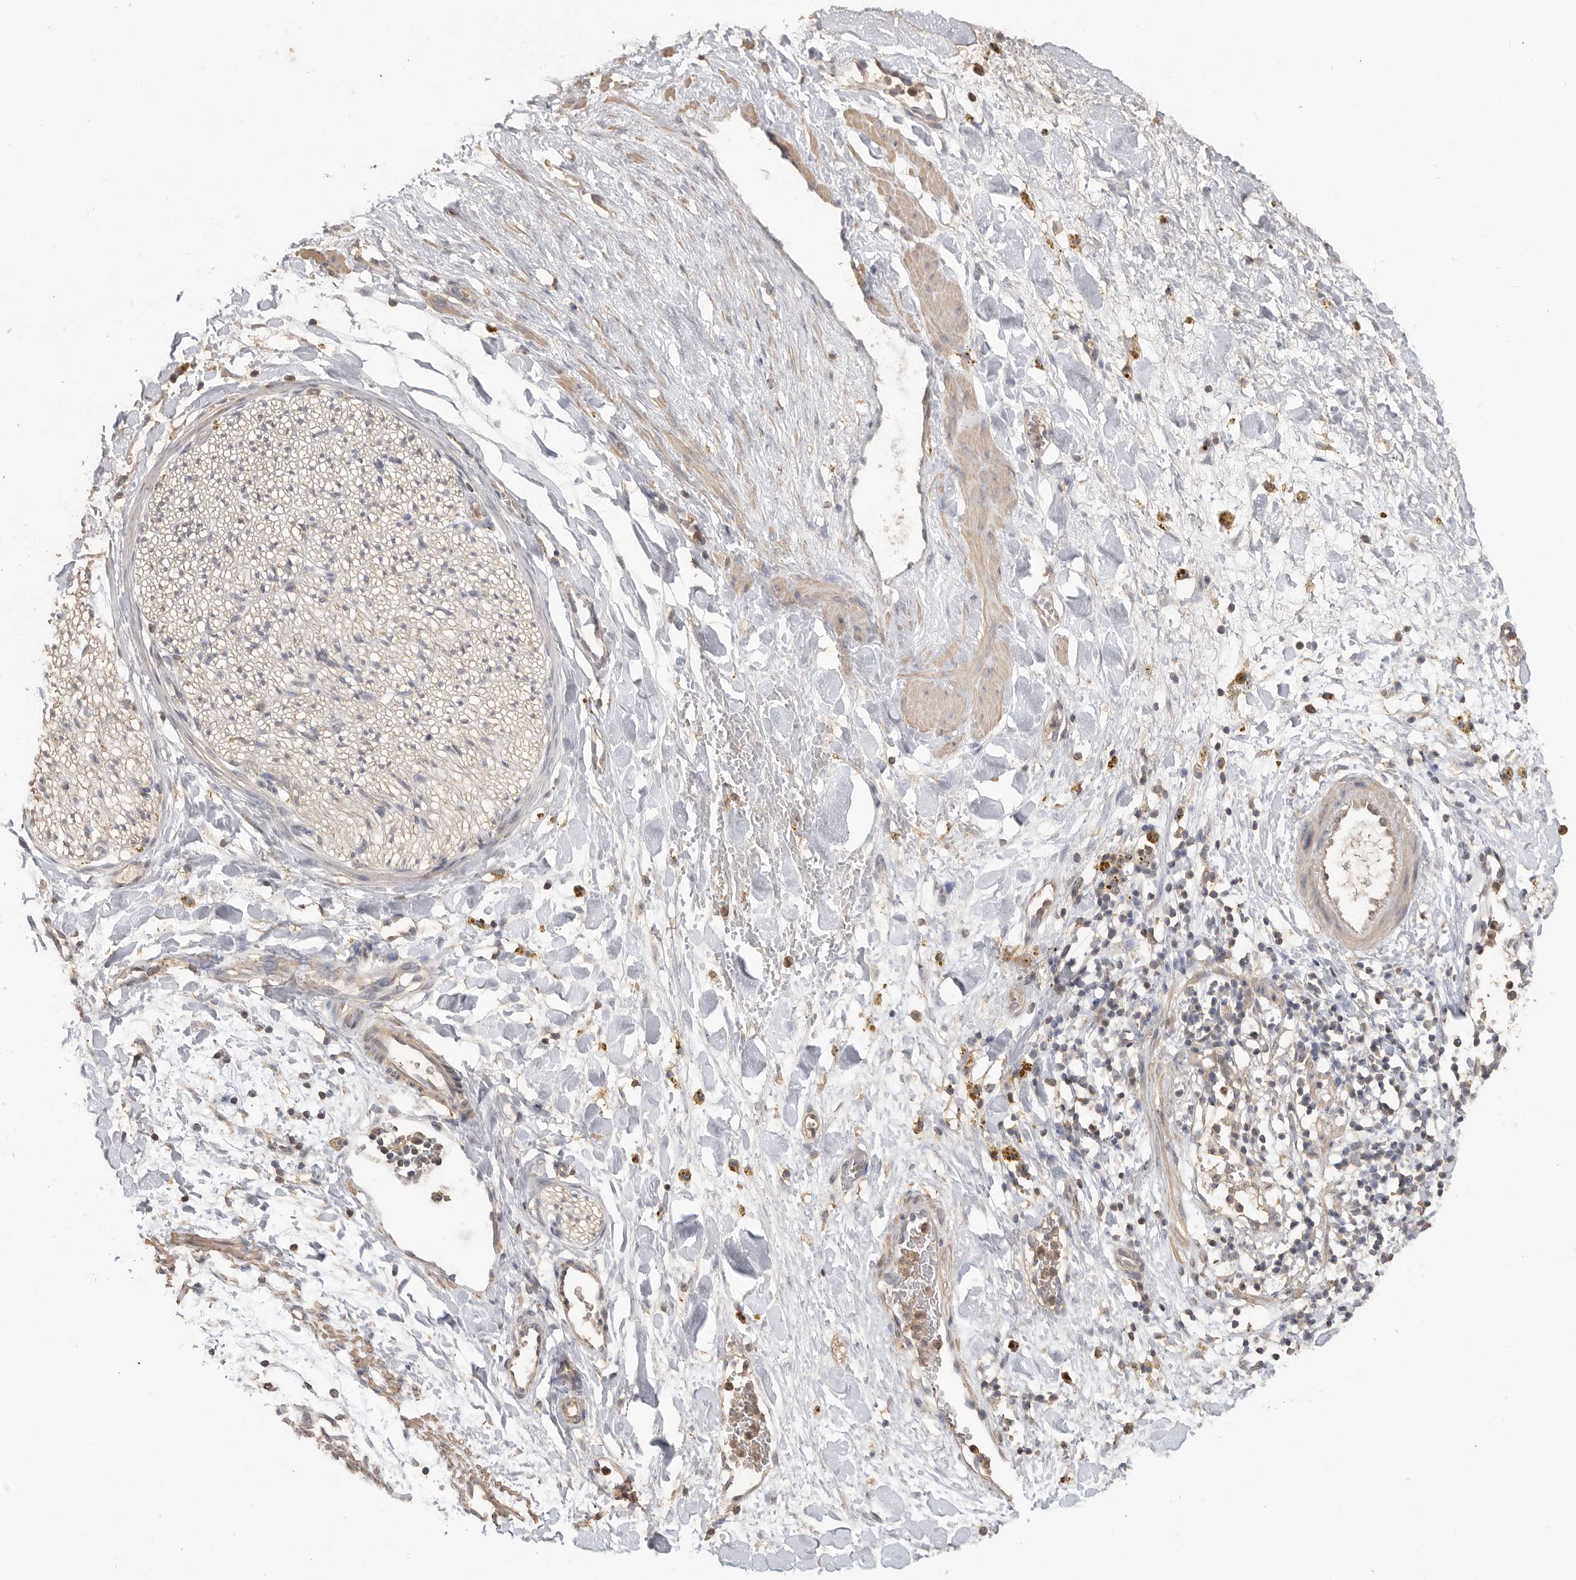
{"staining": {"intensity": "weak", "quantity": ">75%", "location": "cytoplasmic/membranous"}, "tissue": "adipose tissue", "cell_type": "Adipocytes", "image_type": "normal", "snomed": [{"axis": "morphology", "description": "Normal tissue, NOS"}, {"axis": "topography", "description": "Kidney"}, {"axis": "topography", "description": "Peripheral nerve tissue"}], "caption": "Human adipose tissue stained with a protein marker shows weak staining in adipocytes.", "gene": "MAP2K1", "patient": {"sex": "male", "age": 7}}